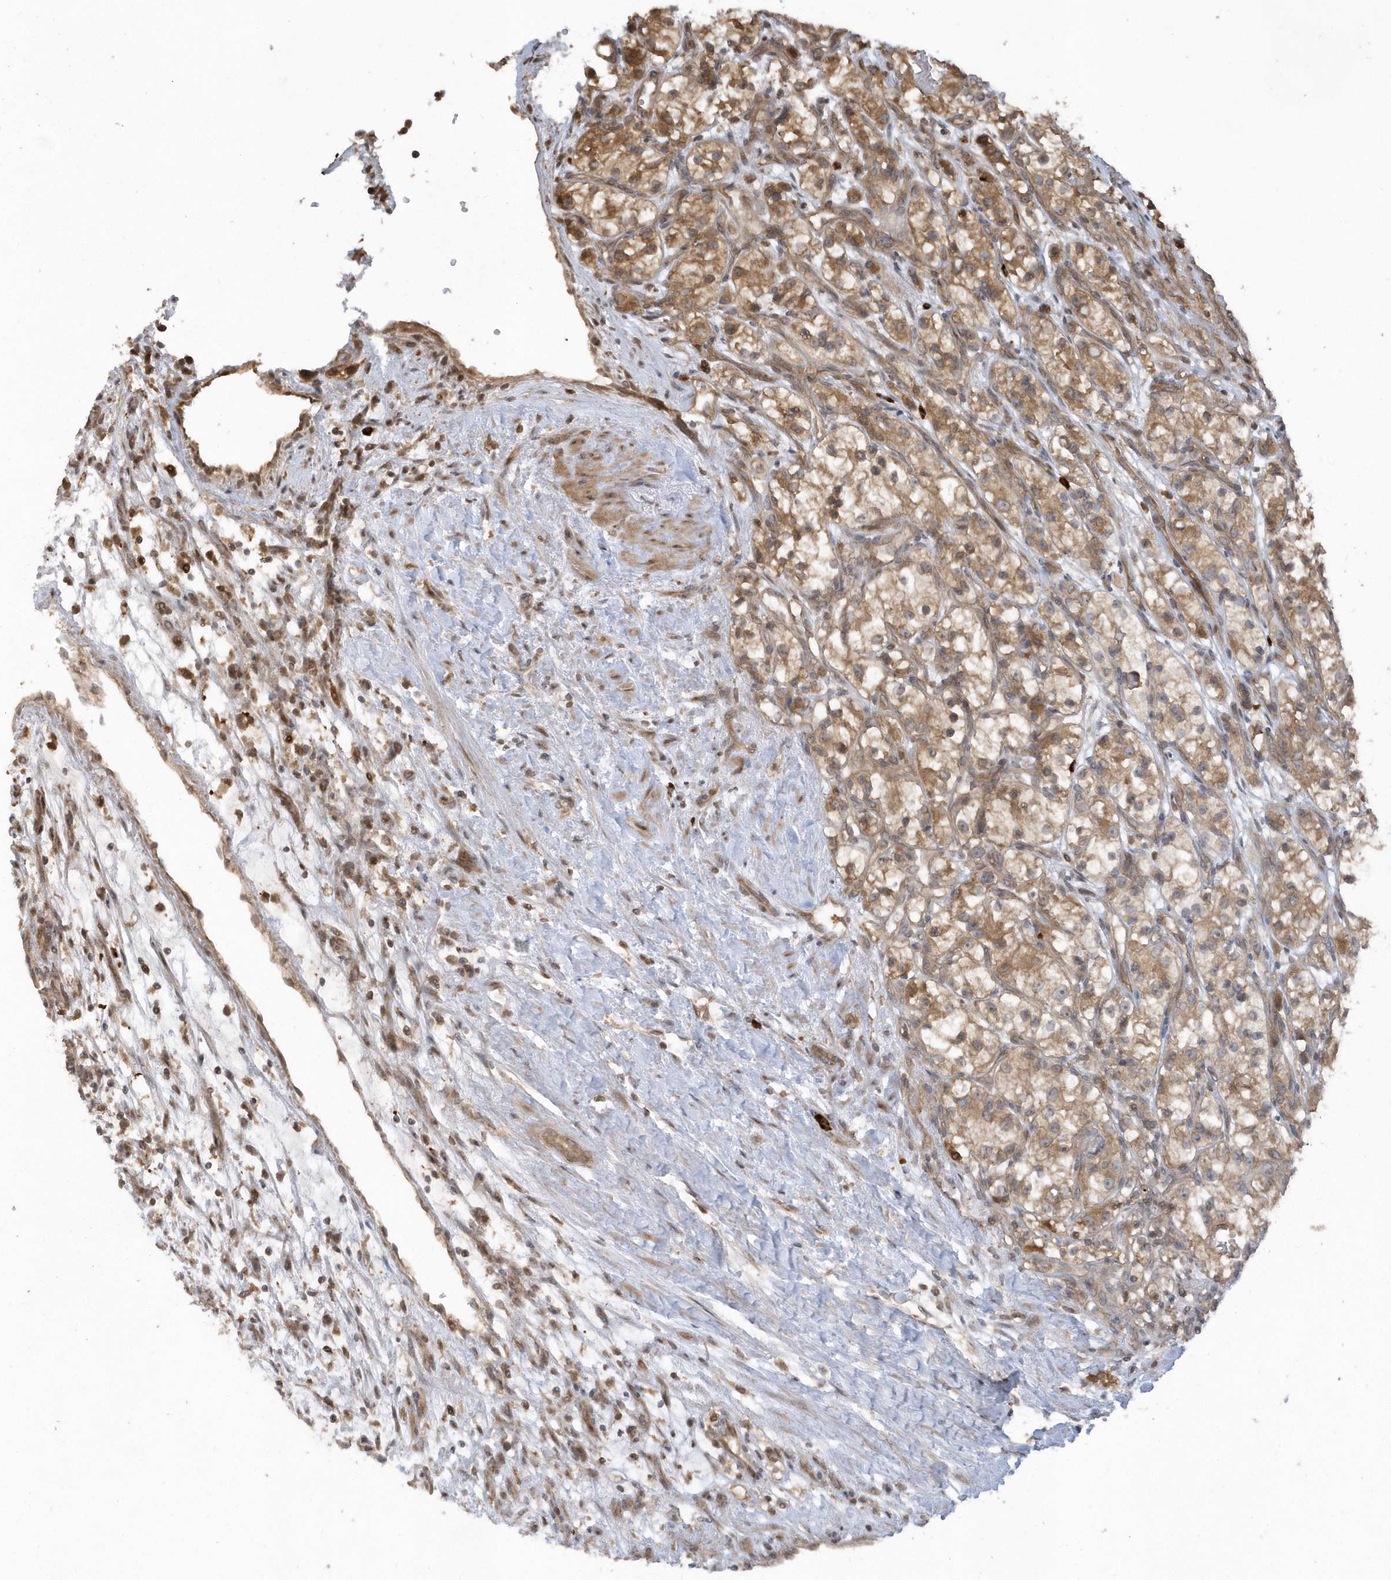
{"staining": {"intensity": "moderate", "quantity": ">75%", "location": "cytoplasmic/membranous"}, "tissue": "renal cancer", "cell_type": "Tumor cells", "image_type": "cancer", "snomed": [{"axis": "morphology", "description": "Adenocarcinoma, NOS"}, {"axis": "topography", "description": "Kidney"}], "caption": "Immunohistochemistry (IHC) staining of adenocarcinoma (renal), which demonstrates medium levels of moderate cytoplasmic/membranous positivity in approximately >75% of tumor cells indicating moderate cytoplasmic/membranous protein positivity. The staining was performed using DAB (brown) for protein detection and nuclei were counterstained in hematoxylin (blue).", "gene": "HERPUD1", "patient": {"sex": "female", "age": 57}}